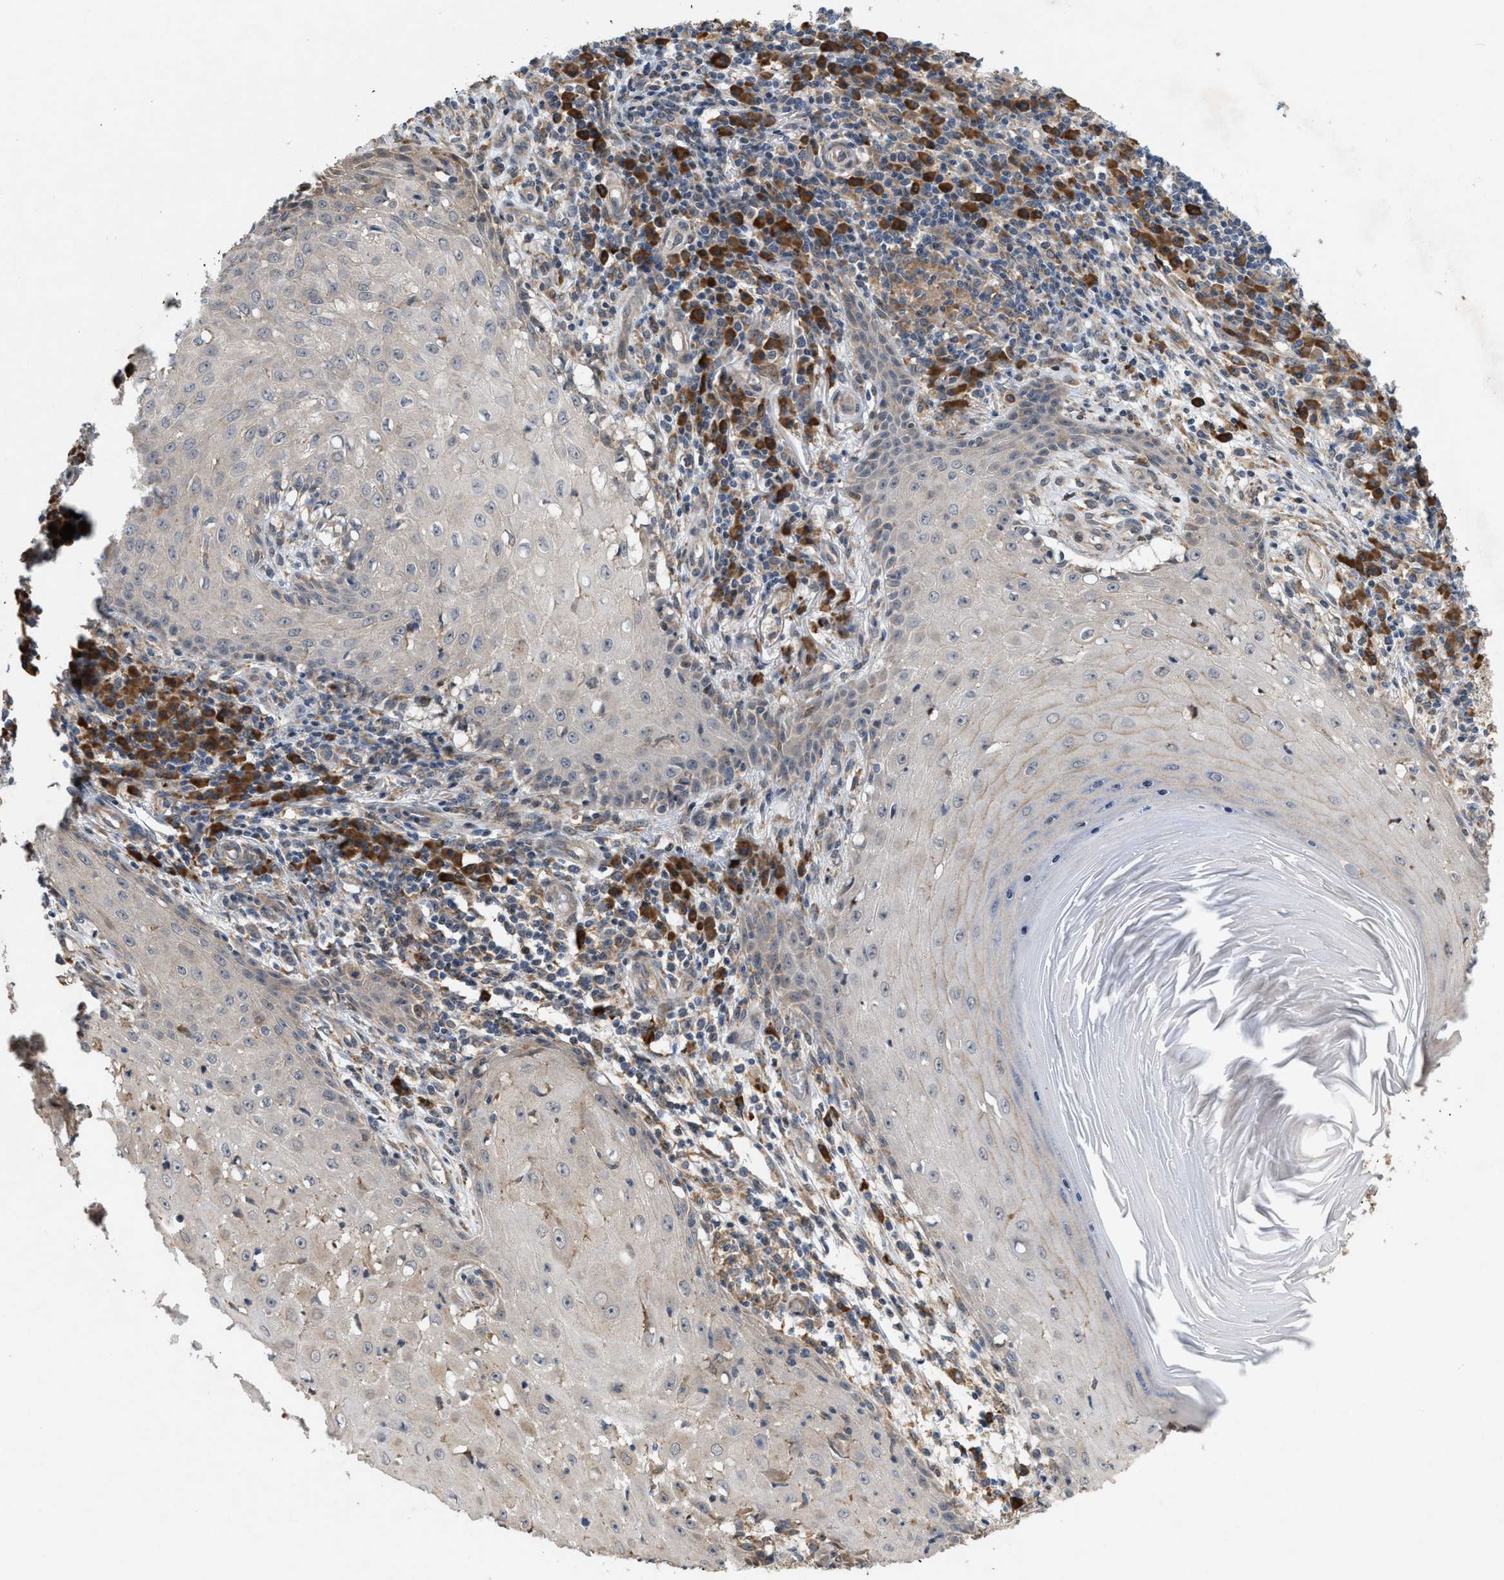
{"staining": {"intensity": "weak", "quantity": "<25%", "location": "cytoplasmic/membranous"}, "tissue": "skin cancer", "cell_type": "Tumor cells", "image_type": "cancer", "snomed": [{"axis": "morphology", "description": "Squamous cell carcinoma, NOS"}, {"axis": "topography", "description": "Skin"}], "caption": "A micrograph of skin cancer stained for a protein reveals no brown staining in tumor cells. (DAB IHC visualized using brightfield microscopy, high magnification).", "gene": "MFSD6", "patient": {"sex": "female", "age": 73}}